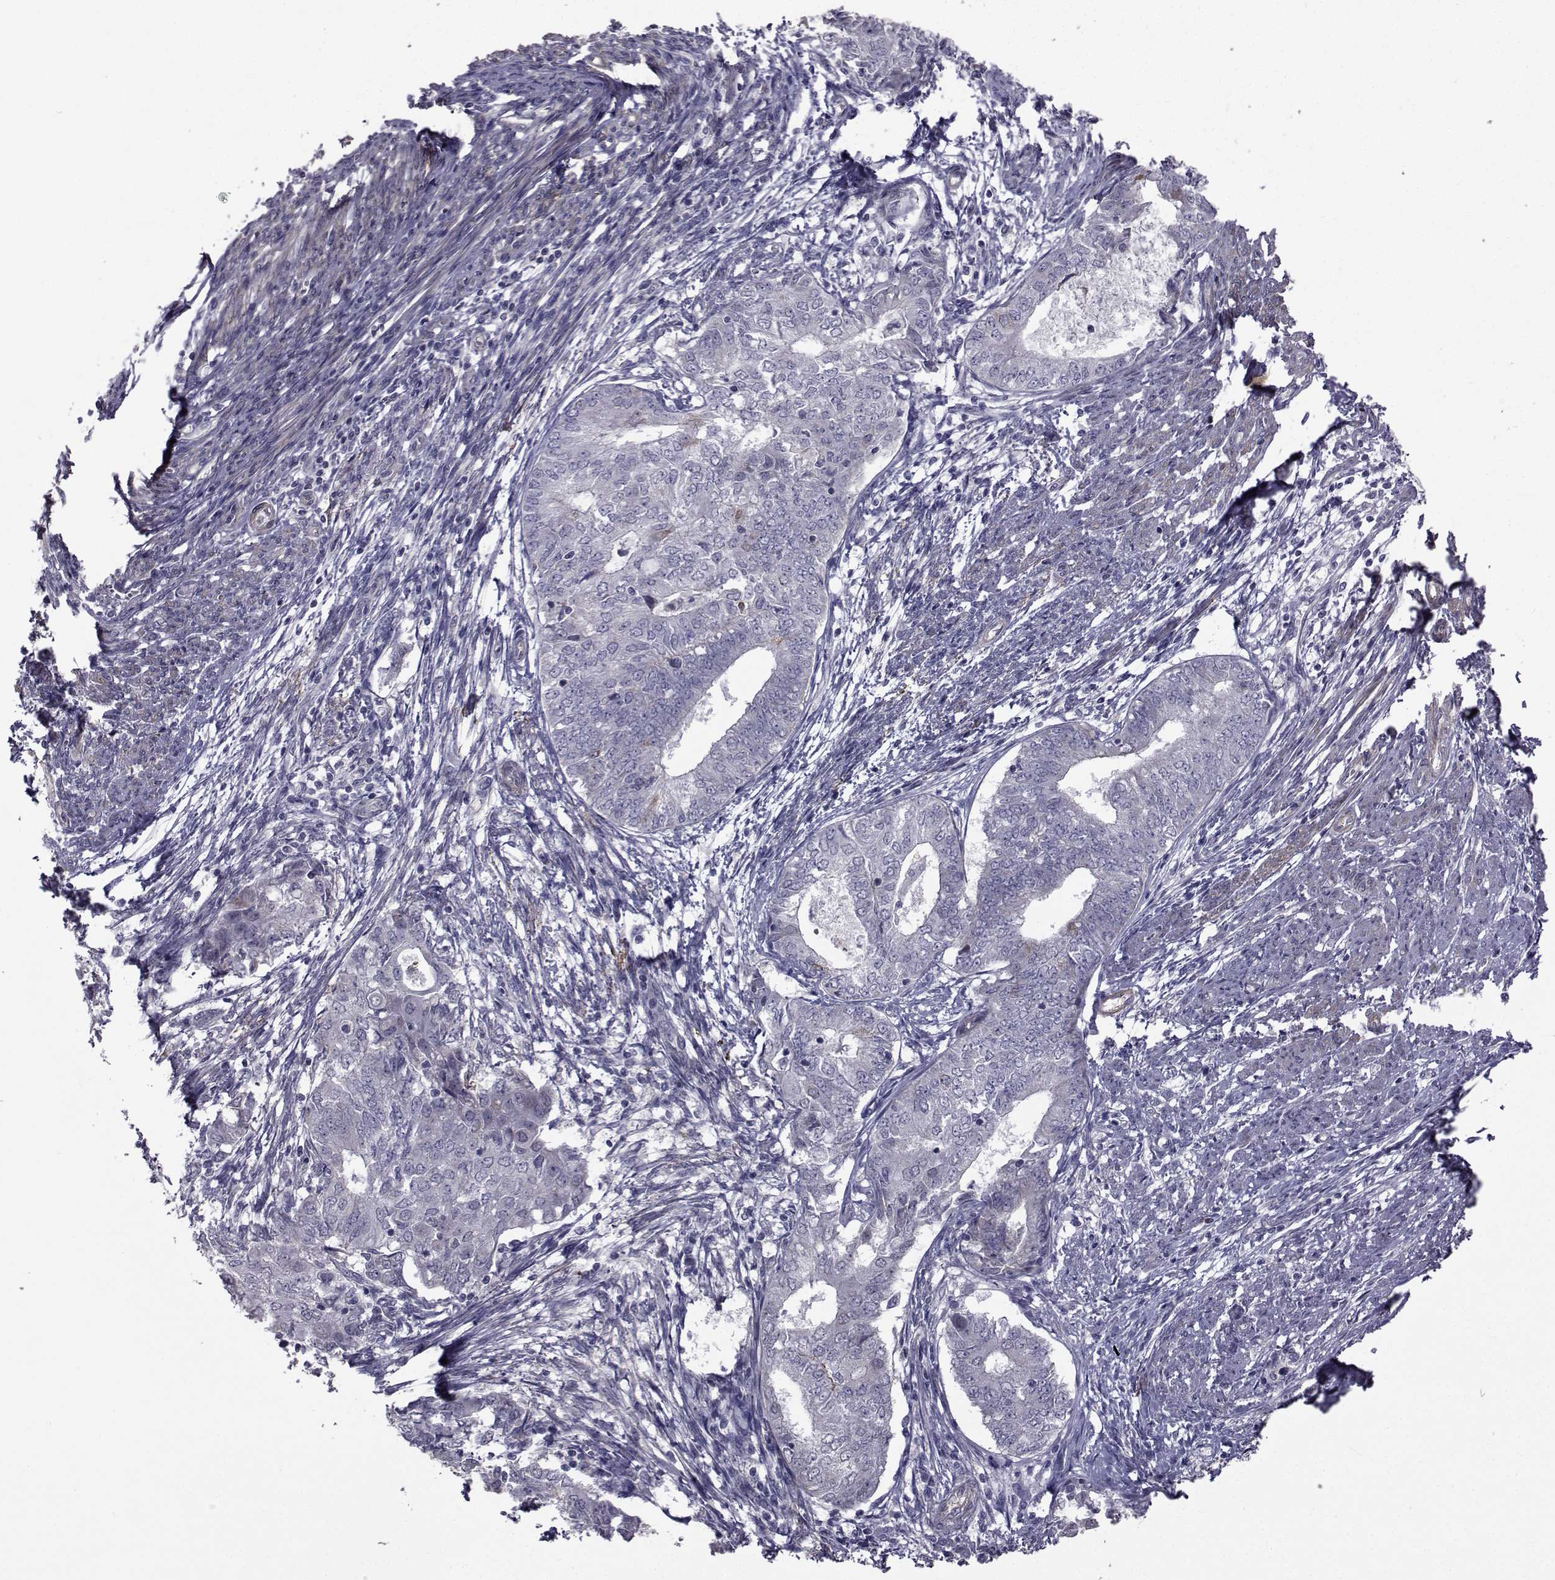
{"staining": {"intensity": "negative", "quantity": "none", "location": "none"}, "tissue": "endometrial cancer", "cell_type": "Tumor cells", "image_type": "cancer", "snomed": [{"axis": "morphology", "description": "Adenocarcinoma, NOS"}, {"axis": "topography", "description": "Endometrium"}], "caption": "High power microscopy image of an IHC histopathology image of endometrial cancer (adenocarcinoma), revealing no significant expression in tumor cells.", "gene": "CFAP74", "patient": {"sex": "female", "age": 62}}